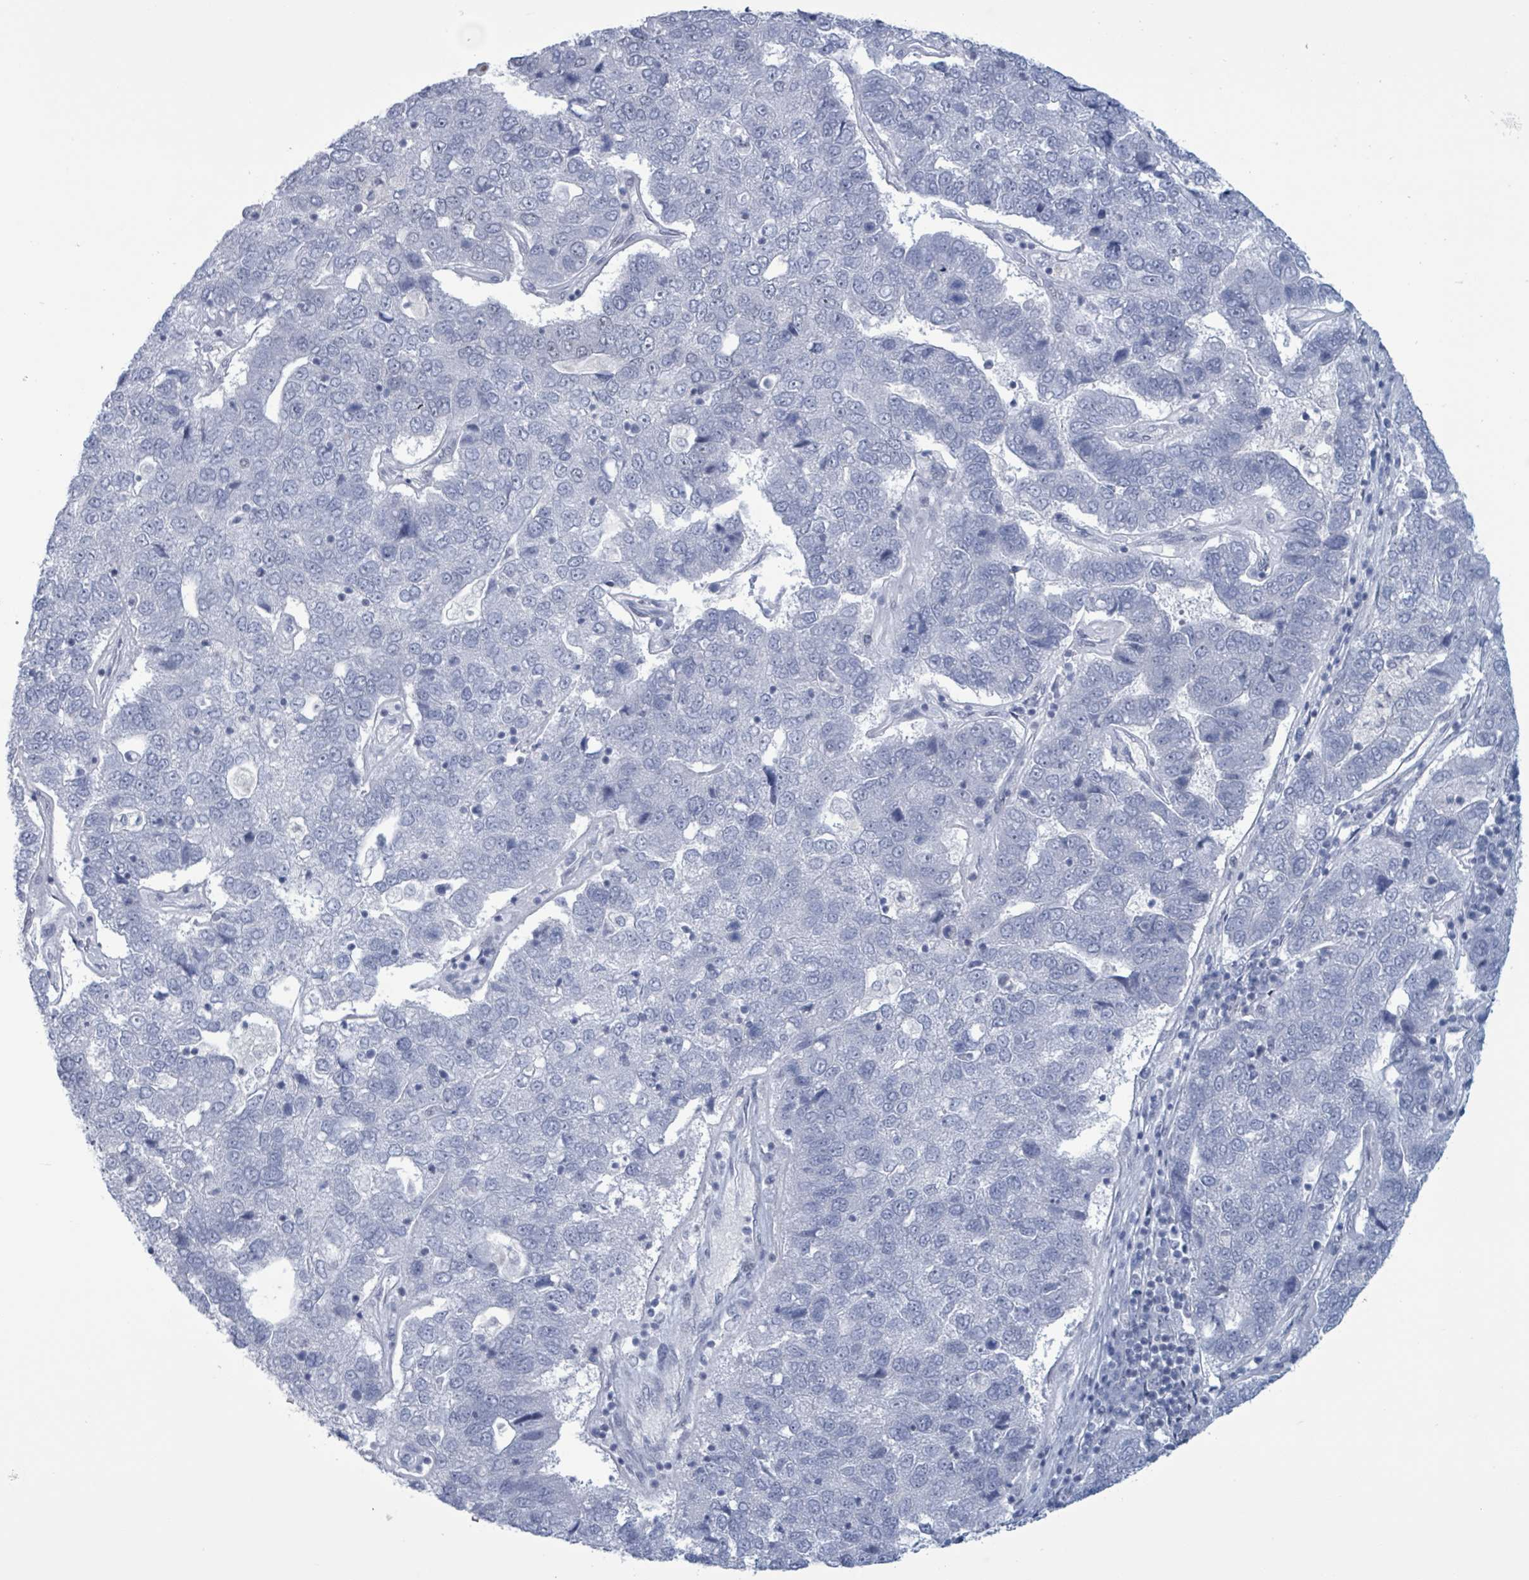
{"staining": {"intensity": "negative", "quantity": "none", "location": "none"}, "tissue": "pancreatic cancer", "cell_type": "Tumor cells", "image_type": "cancer", "snomed": [{"axis": "morphology", "description": "Adenocarcinoma, NOS"}, {"axis": "topography", "description": "Pancreas"}], "caption": "The photomicrograph displays no staining of tumor cells in pancreatic cancer (adenocarcinoma).", "gene": "CT45A5", "patient": {"sex": "female", "age": 61}}